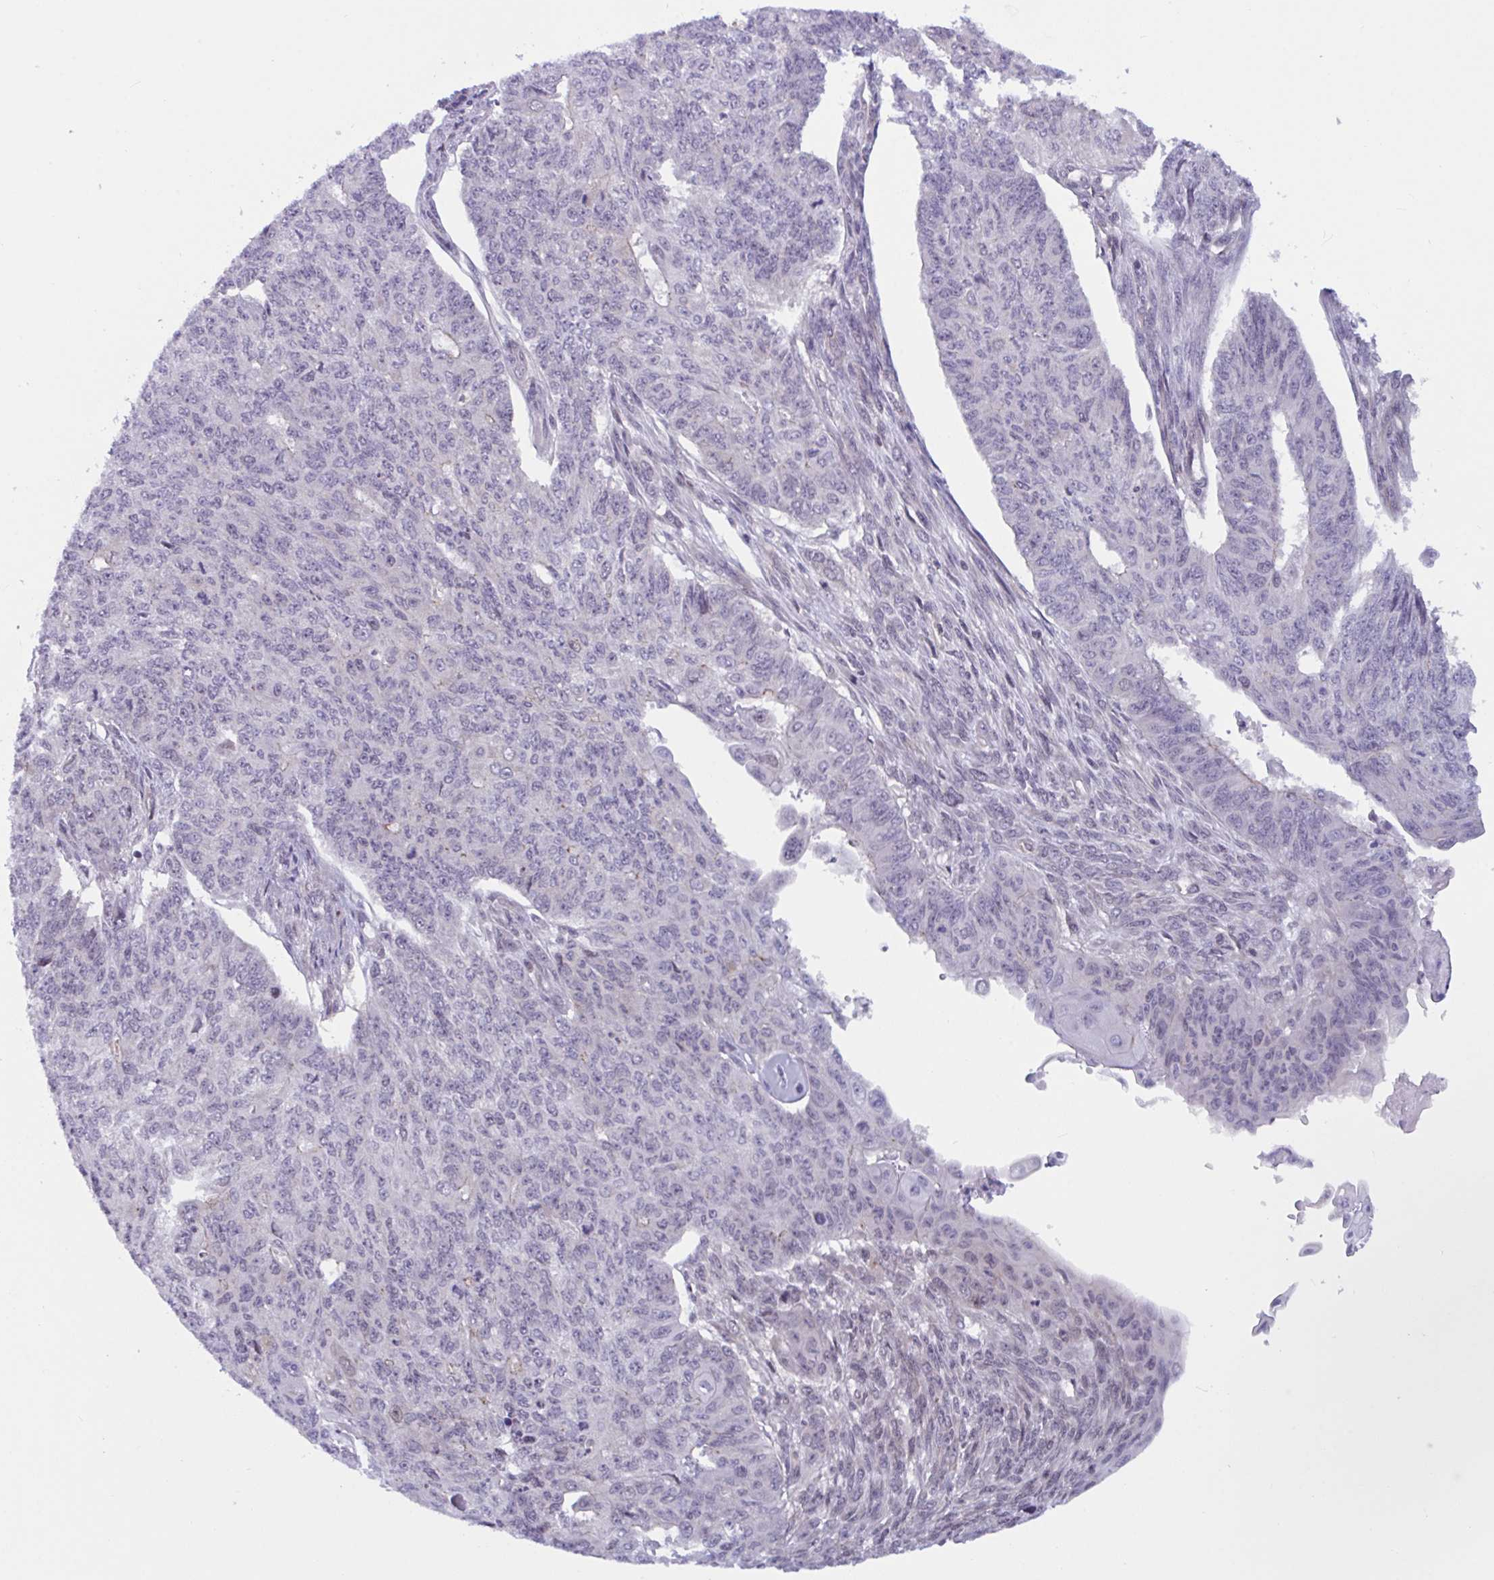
{"staining": {"intensity": "negative", "quantity": "none", "location": "none"}, "tissue": "endometrial cancer", "cell_type": "Tumor cells", "image_type": "cancer", "snomed": [{"axis": "morphology", "description": "Adenocarcinoma, NOS"}, {"axis": "topography", "description": "Endometrium"}], "caption": "Protein analysis of endometrial cancer exhibits no significant positivity in tumor cells.", "gene": "SNX11", "patient": {"sex": "female", "age": 32}}